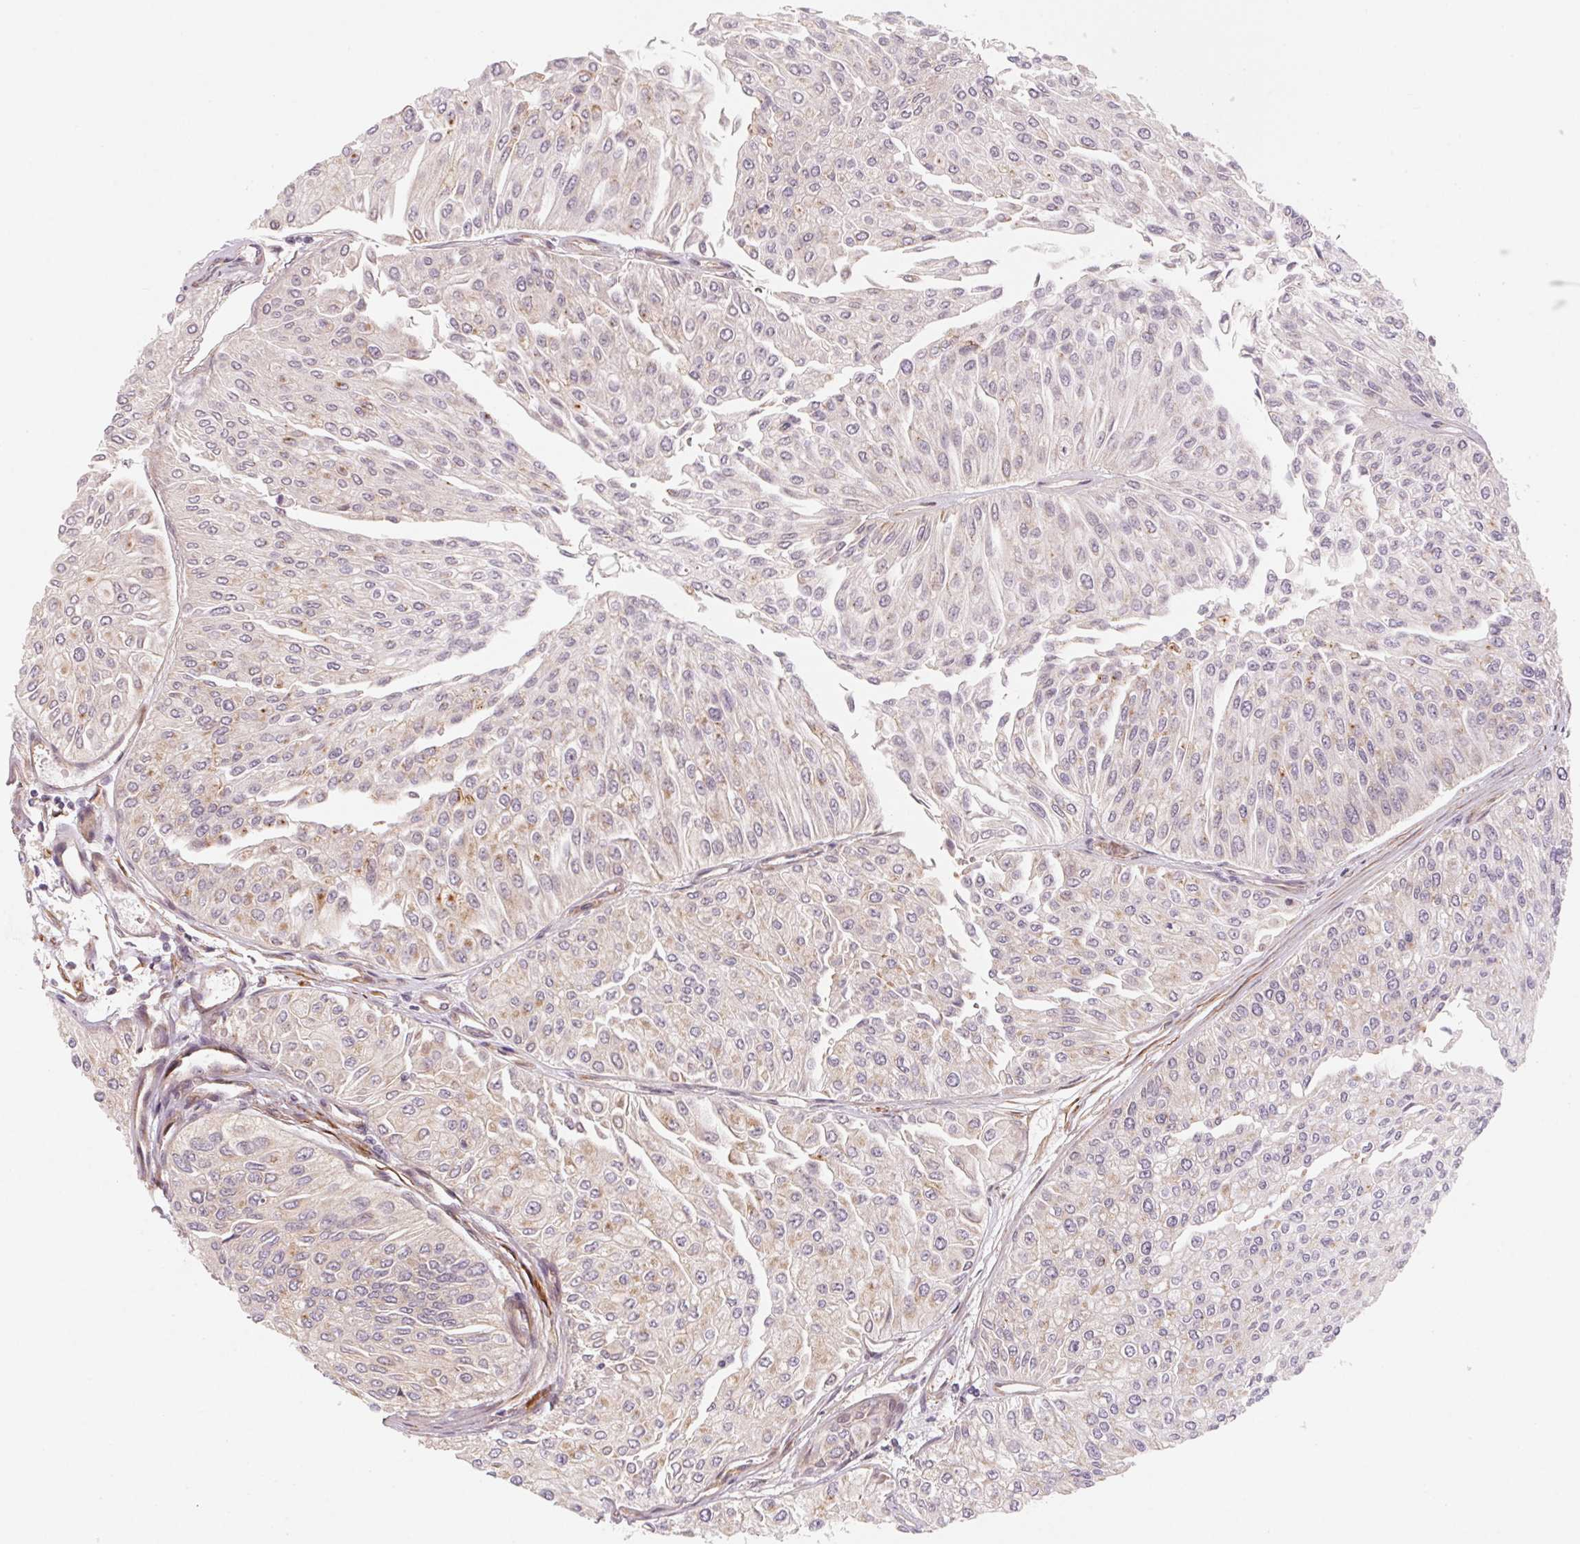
{"staining": {"intensity": "weak", "quantity": "<25%", "location": "cytoplasmic/membranous"}, "tissue": "urothelial cancer", "cell_type": "Tumor cells", "image_type": "cancer", "snomed": [{"axis": "morphology", "description": "Urothelial carcinoma, NOS"}, {"axis": "topography", "description": "Urinary bladder"}], "caption": "The immunohistochemistry (IHC) photomicrograph has no significant positivity in tumor cells of transitional cell carcinoma tissue. Nuclei are stained in blue.", "gene": "CCDC112", "patient": {"sex": "male", "age": 67}}